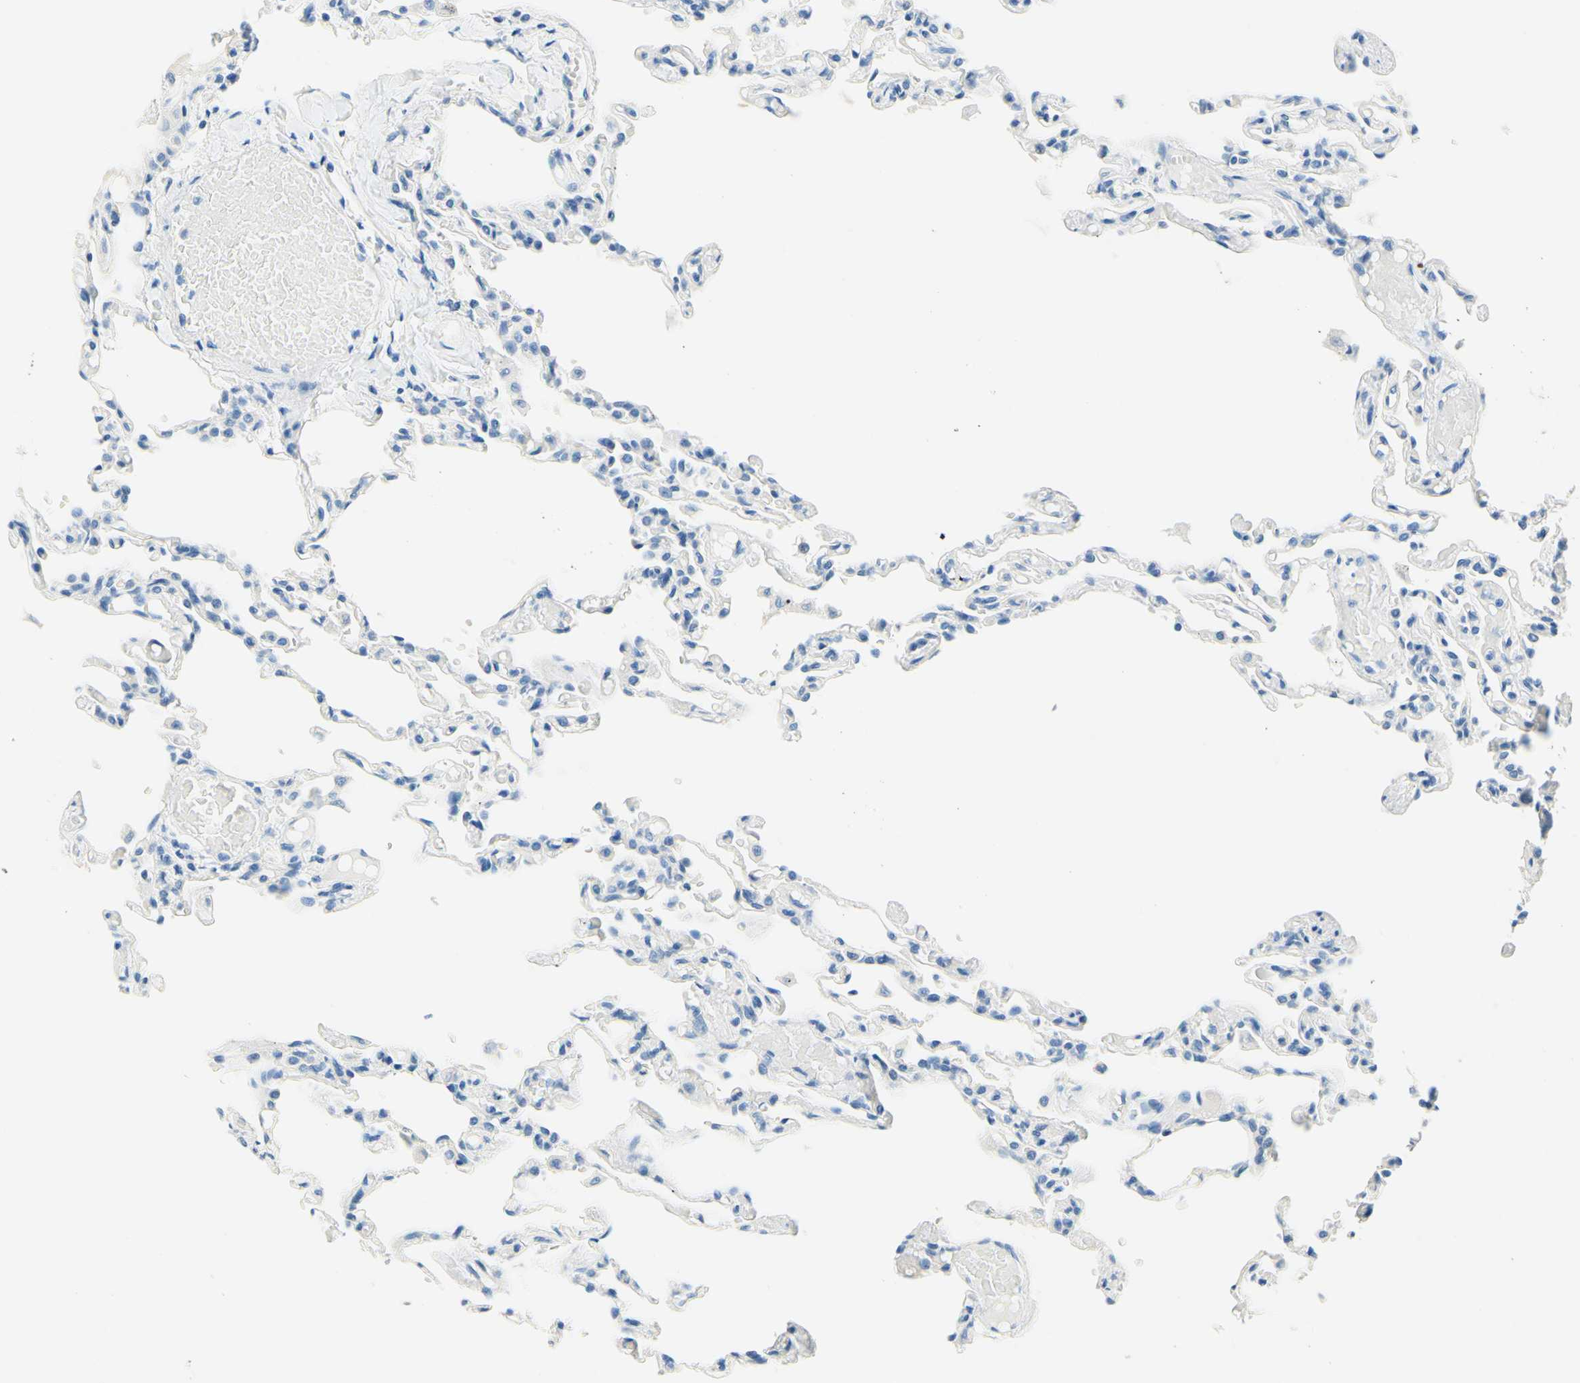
{"staining": {"intensity": "negative", "quantity": "none", "location": "none"}, "tissue": "lung", "cell_type": "Alveolar cells", "image_type": "normal", "snomed": [{"axis": "morphology", "description": "Normal tissue, NOS"}, {"axis": "topography", "description": "Lung"}], "caption": "Immunohistochemical staining of normal lung shows no significant expression in alveolar cells. (DAB (3,3'-diaminobenzidine) immunohistochemistry, high magnification).", "gene": "PASD1", "patient": {"sex": "male", "age": 21}}